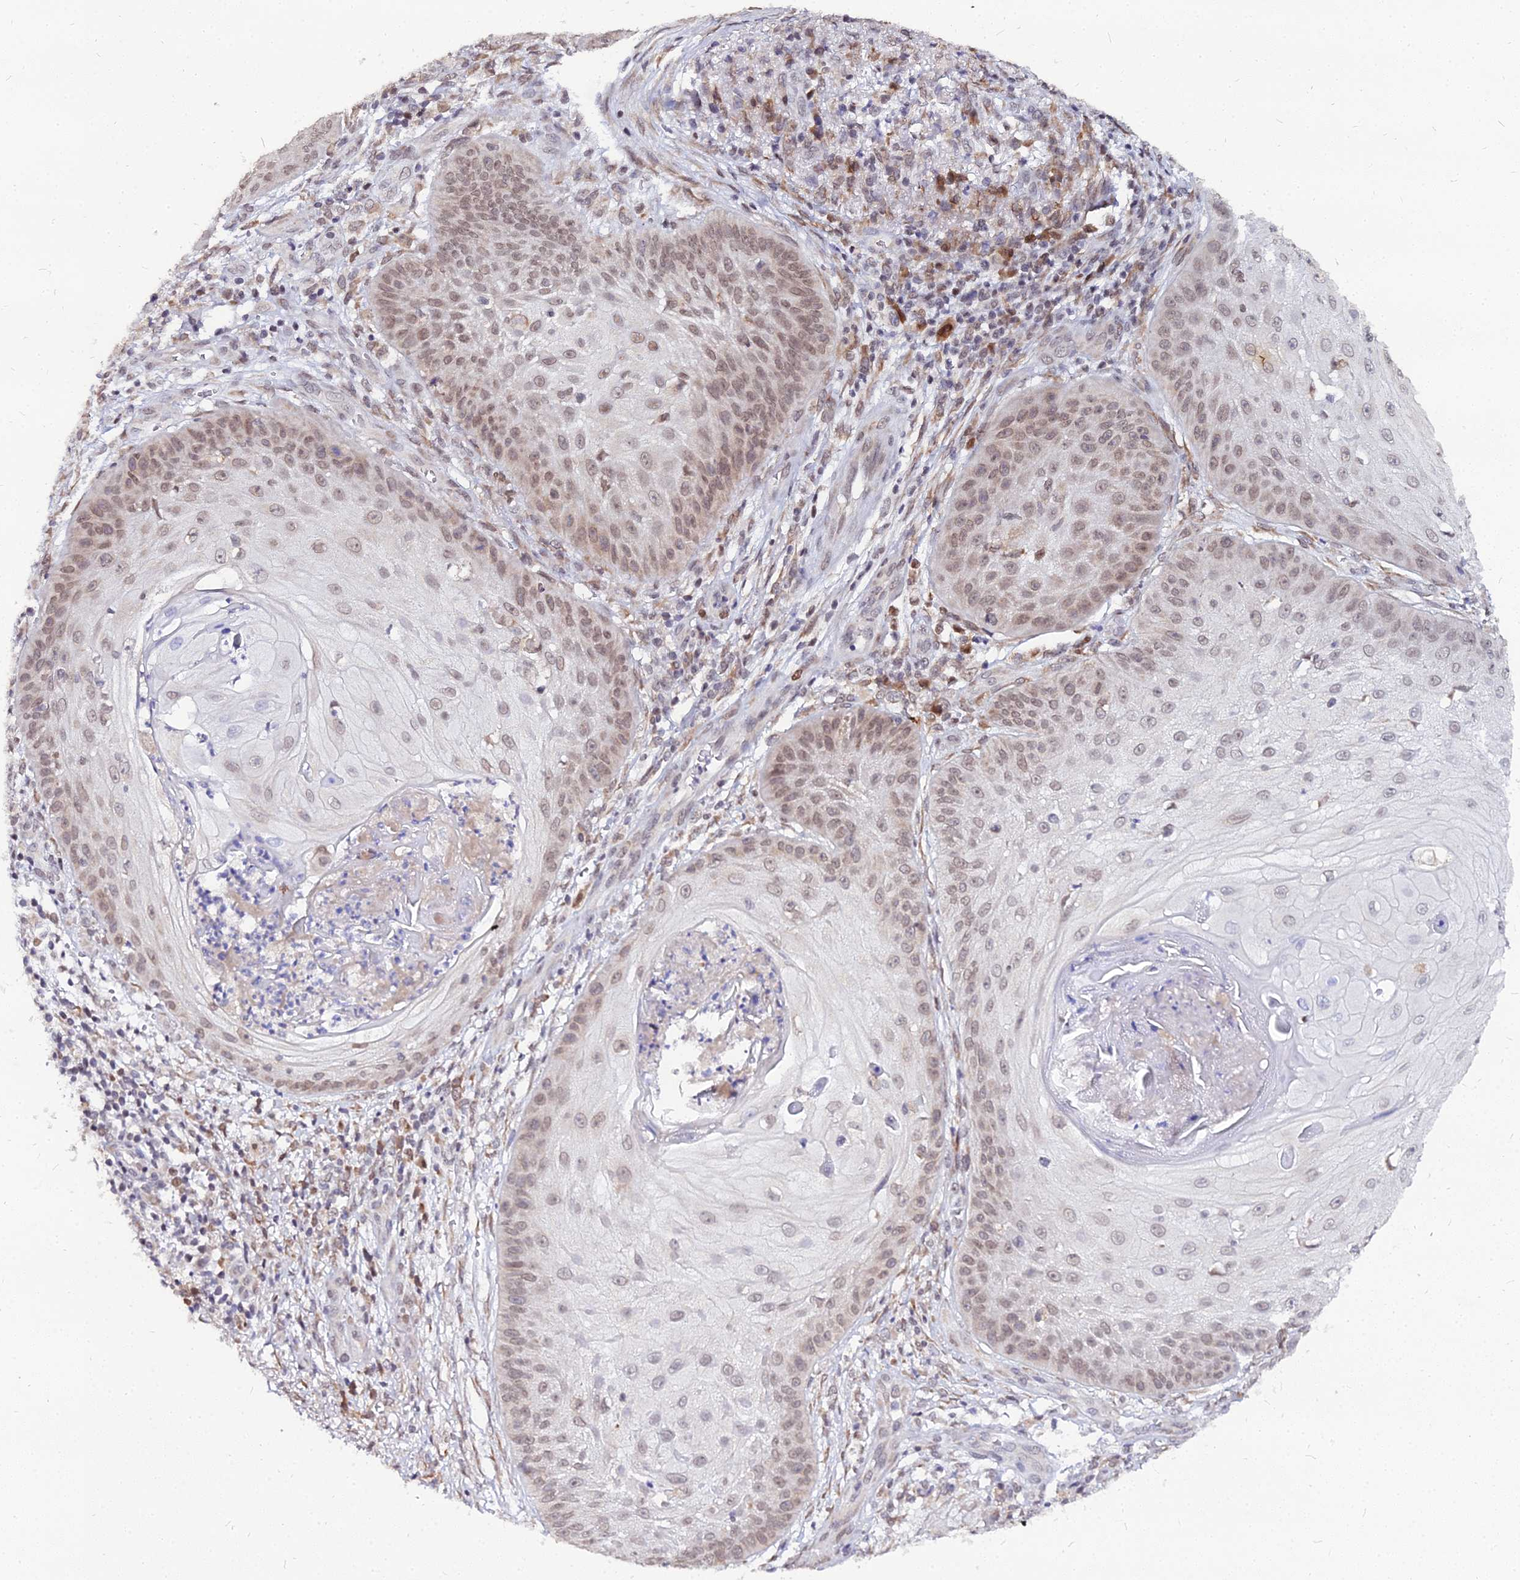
{"staining": {"intensity": "moderate", "quantity": ">75%", "location": "nuclear"}, "tissue": "skin cancer", "cell_type": "Tumor cells", "image_type": "cancer", "snomed": [{"axis": "morphology", "description": "Squamous cell carcinoma, NOS"}, {"axis": "topography", "description": "Skin"}], "caption": "Skin cancer stained with a brown dye exhibits moderate nuclear positive staining in approximately >75% of tumor cells.", "gene": "RNF121", "patient": {"sex": "male", "age": 70}}